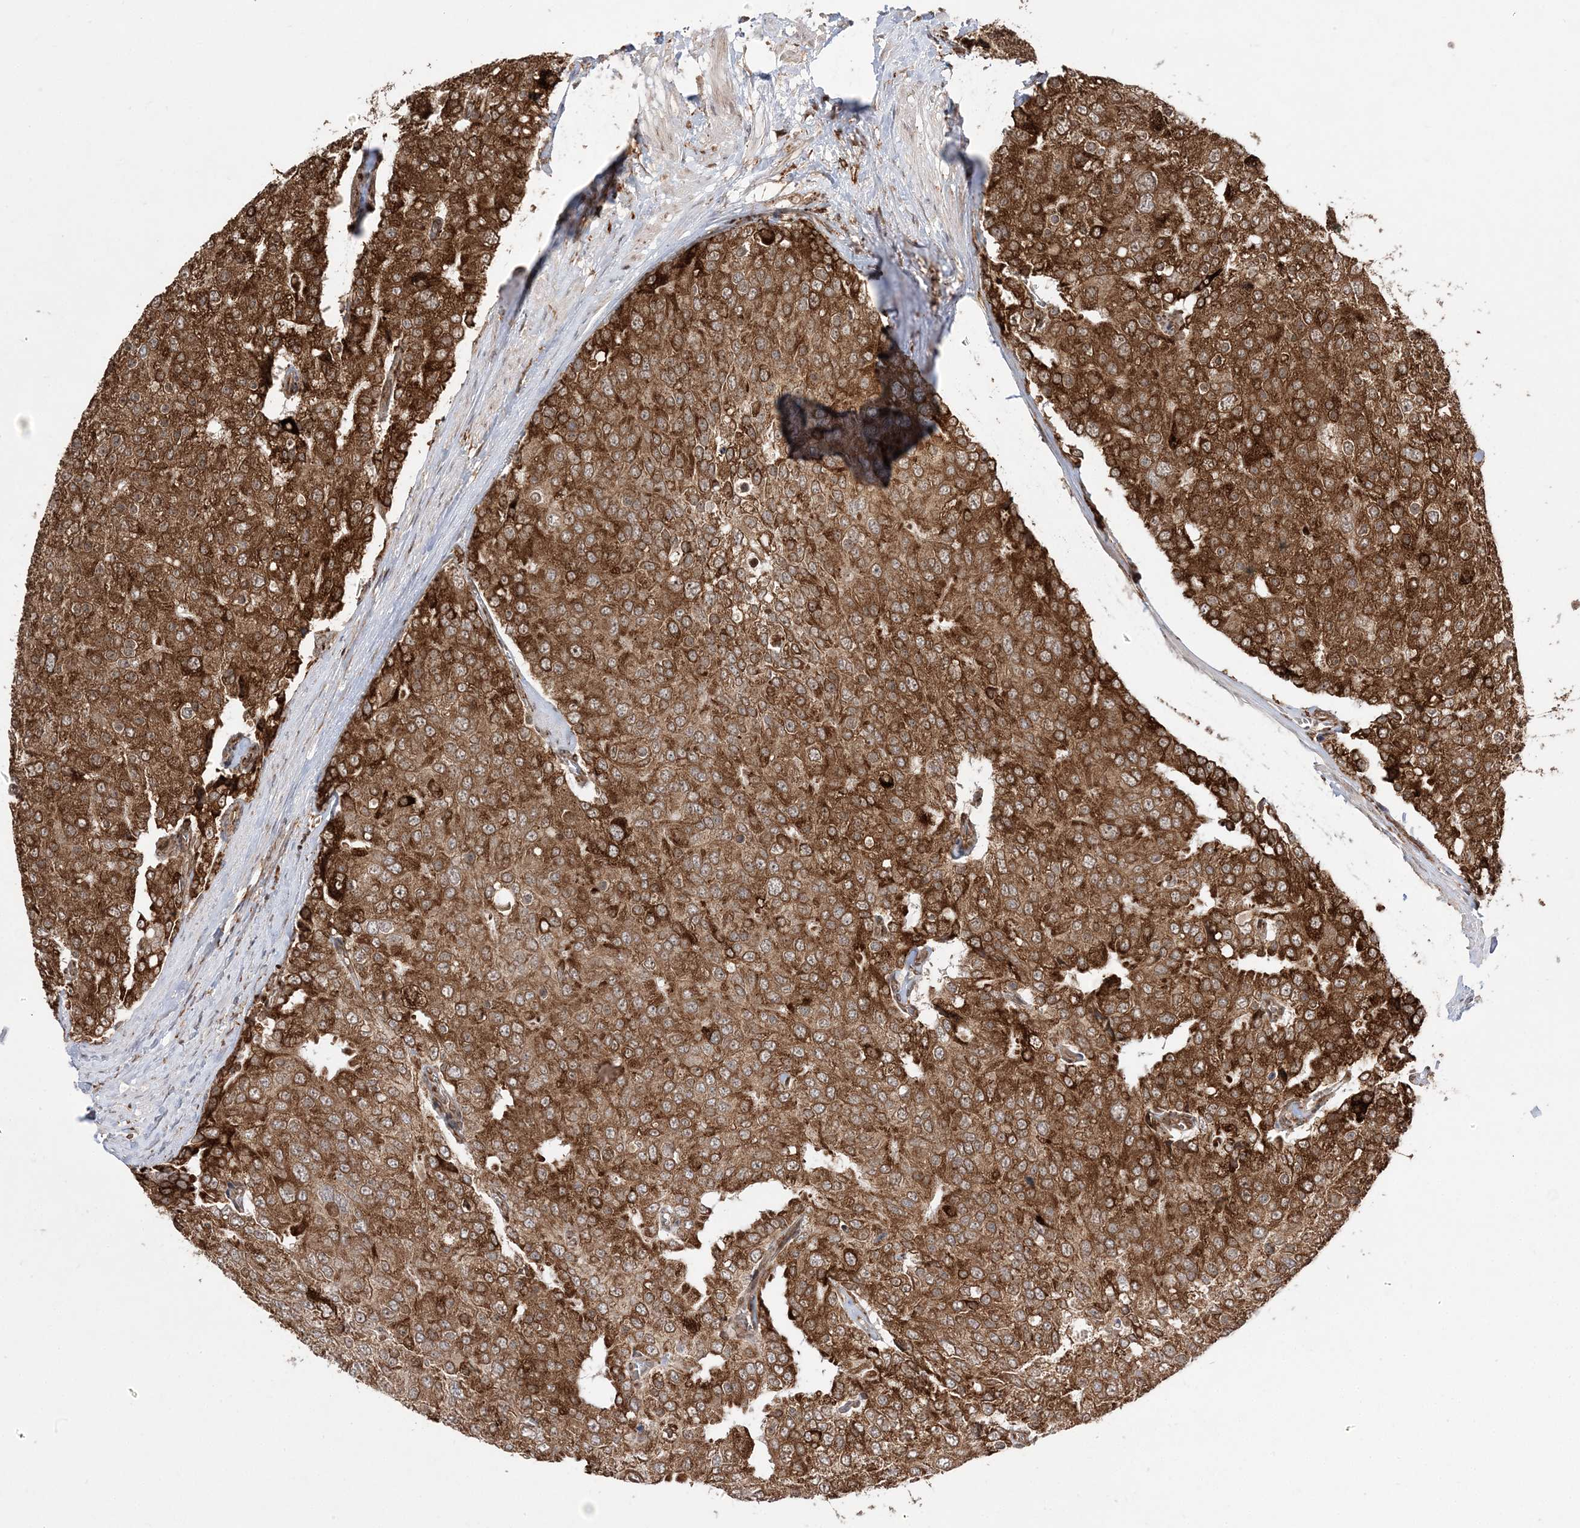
{"staining": {"intensity": "strong", "quantity": ">75%", "location": "cytoplasmic/membranous,nuclear"}, "tissue": "prostate cancer", "cell_type": "Tumor cells", "image_type": "cancer", "snomed": [{"axis": "morphology", "description": "Adenocarcinoma, High grade"}, {"axis": "topography", "description": "Prostate"}], "caption": "An image of human prostate cancer stained for a protein reveals strong cytoplasmic/membranous and nuclear brown staining in tumor cells. (IHC, brightfield microscopy, high magnification).", "gene": "EPC2", "patient": {"sex": "male", "age": 50}}